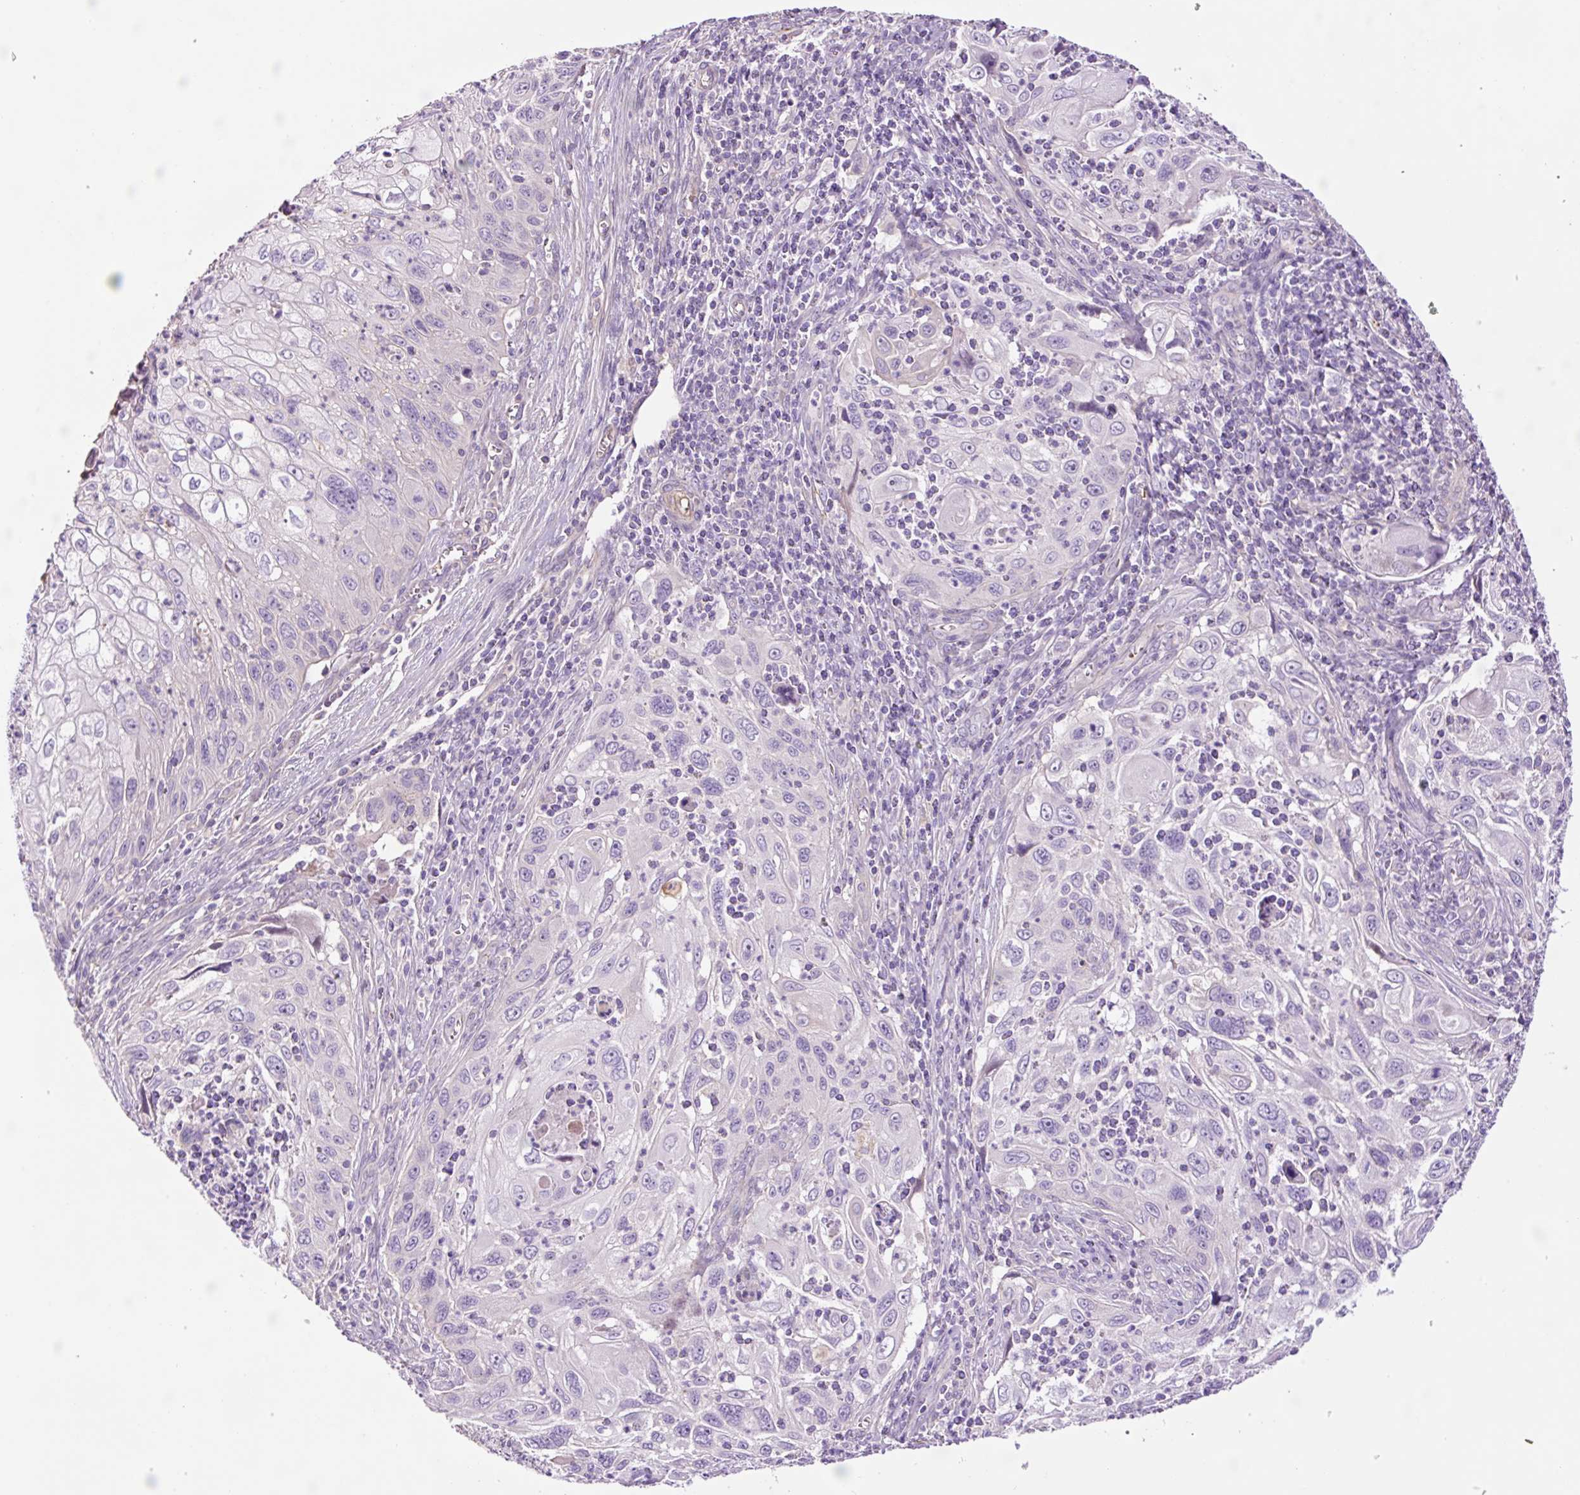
{"staining": {"intensity": "negative", "quantity": "none", "location": "none"}, "tissue": "cervical cancer", "cell_type": "Tumor cells", "image_type": "cancer", "snomed": [{"axis": "morphology", "description": "Squamous cell carcinoma, NOS"}, {"axis": "topography", "description": "Cervix"}], "caption": "Protein analysis of cervical cancer (squamous cell carcinoma) demonstrates no significant staining in tumor cells.", "gene": "TMEM235", "patient": {"sex": "female", "age": 70}}